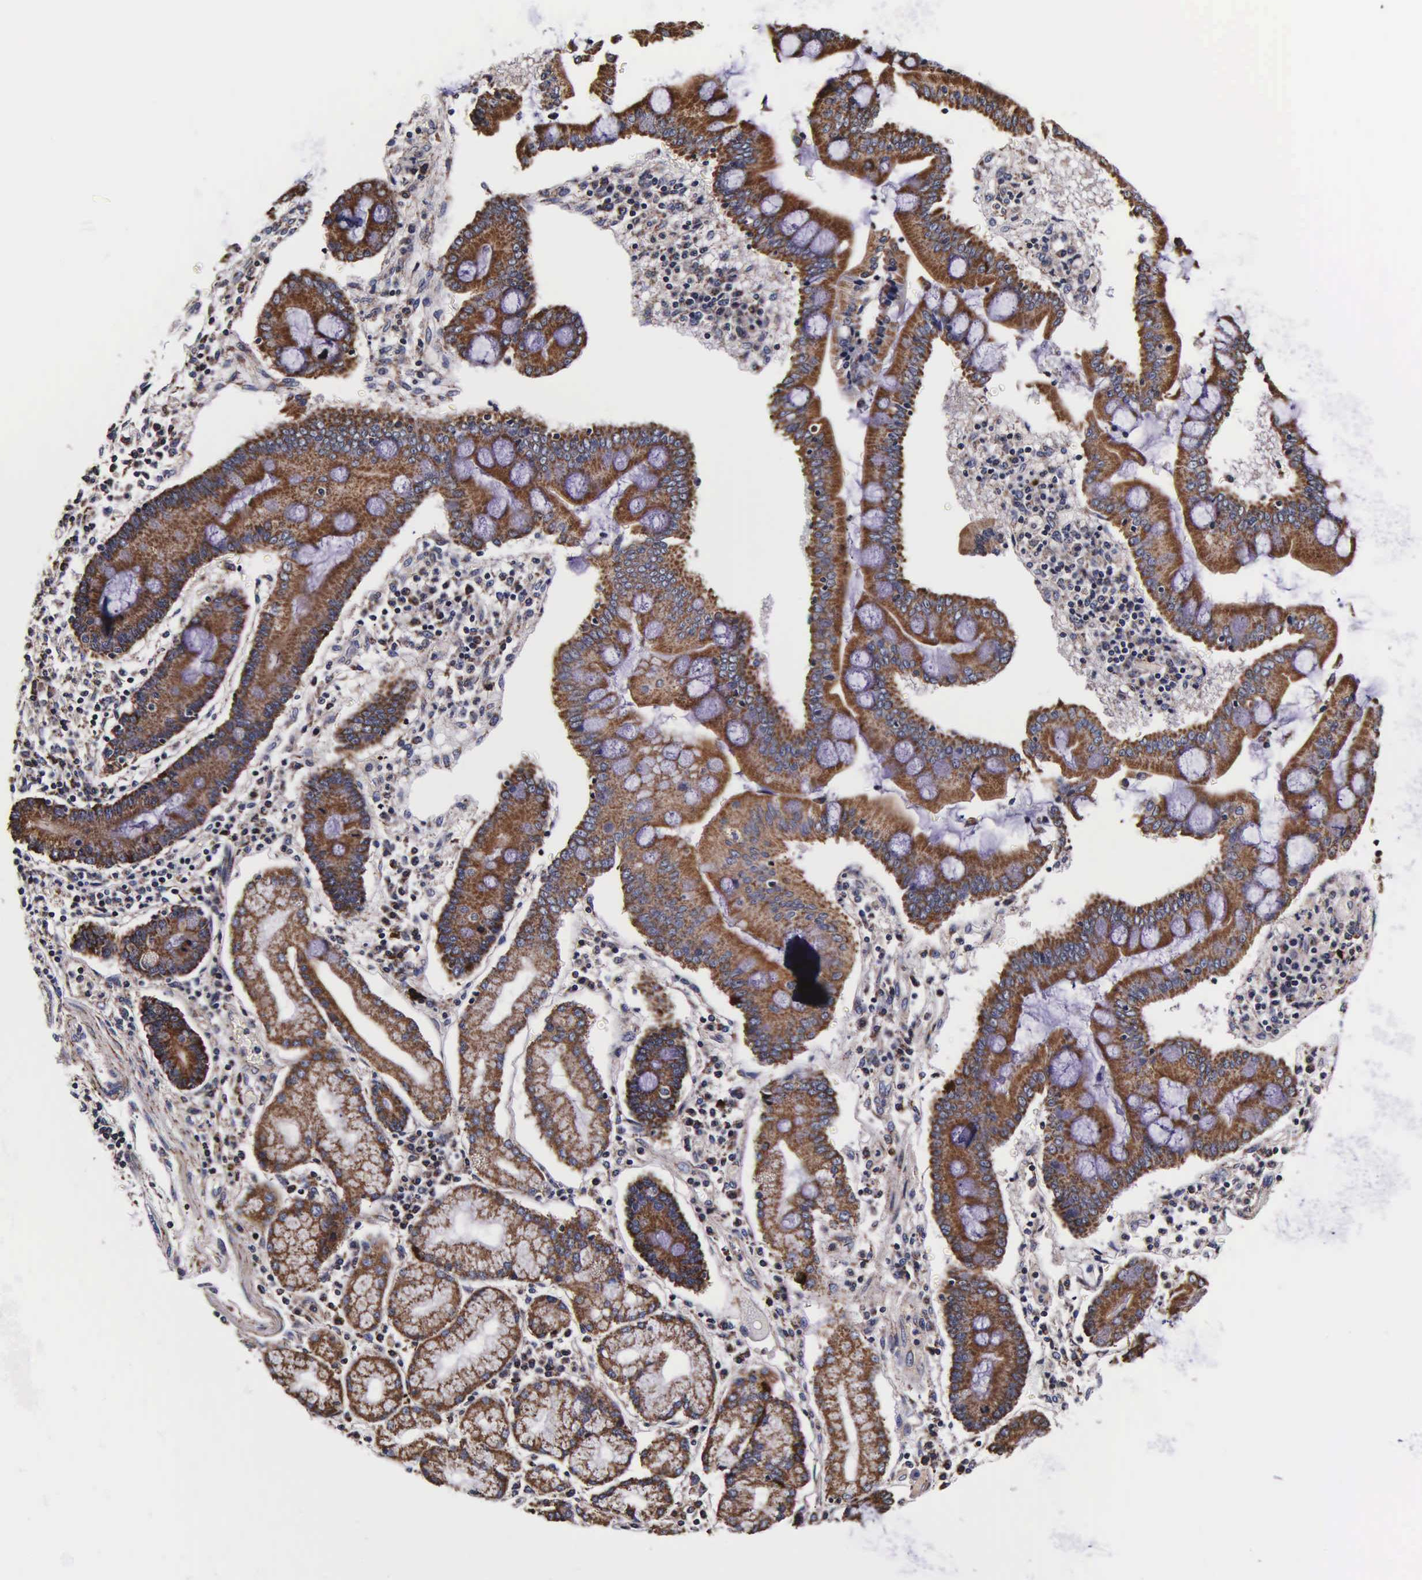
{"staining": {"intensity": "moderate", "quantity": ">75%", "location": "cytoplasmic/membranous"}, "tissue": "pancreatic cancer", "cell_type": "Tumor cells", "image_type": "cancer", "snomed": [{"axis": "morphology", "description": "Adenocarcinoma, NOS"}, {"axis": "topography", "description": "Pancreas"}], "caption": "Protein positivity by immunohistochemistry (IHC) shows moderate cytoplasmic/membranous expression in about >75% of tumor cells in pancreatic cancer.", "gene": "PSMA3", "patient": {"sex": "female", "age": 57}}